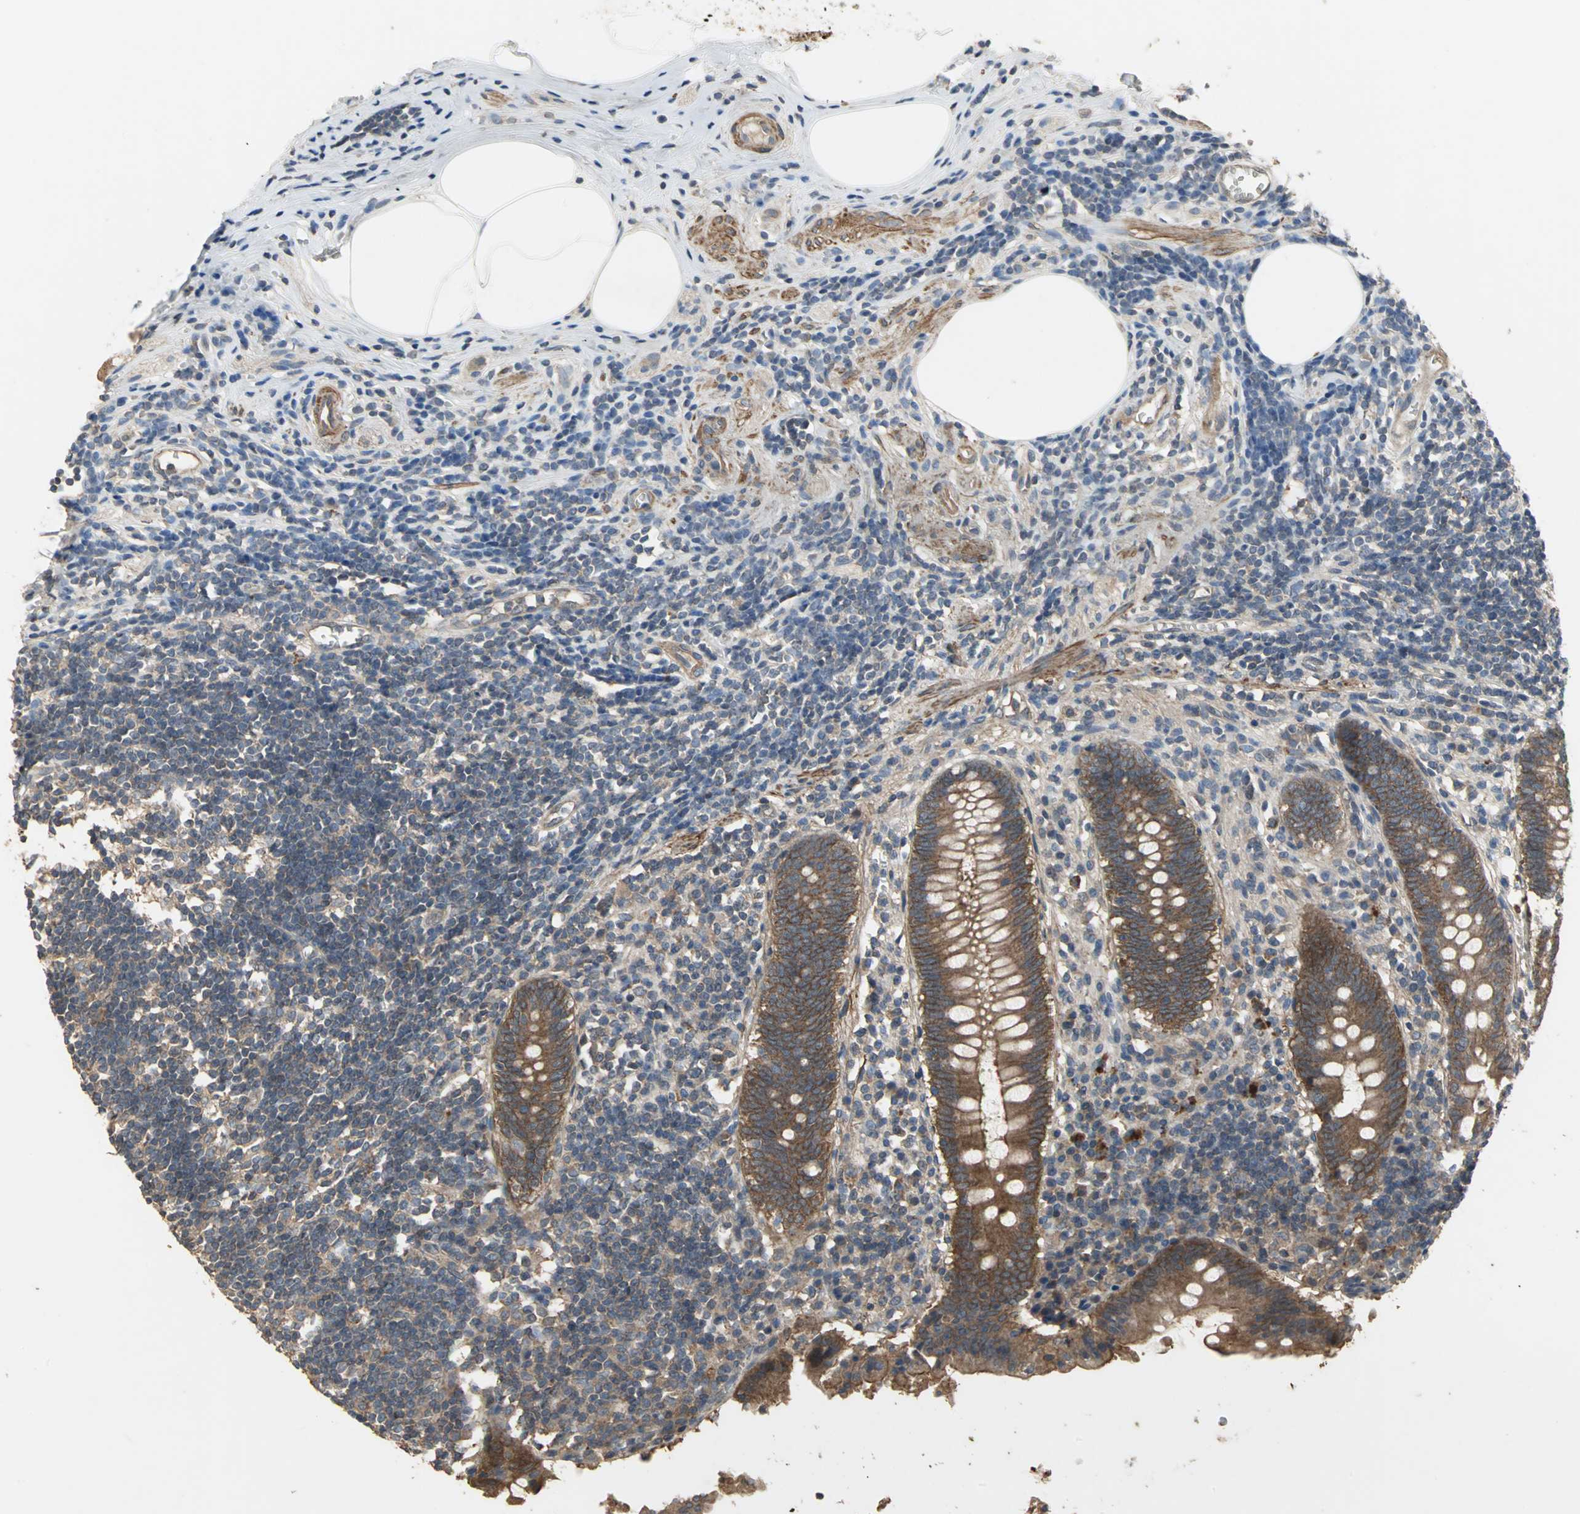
{"staining": {"intensity": "moderate", "quantity": ">75%", "location": "cytoplasmic/membranous"}, "tissue": "appendix", "cell_type": "Glandular cells", "image_type": "normal", "snomed": [{"axis": "morphology", "description": "Normal tissue, NOS"}, {"axis": "topography", "description": "Appendix"}], "caption": "A histopathology image of appendix stained for a protein shows moderate cytoplasmic/membranous brown staining in glandular cells. Immunohistochemistry stains the protein in brown and the nuclei are stained blue.", "gene": "MET", "patient": {"sex": "female", "age": 50}}